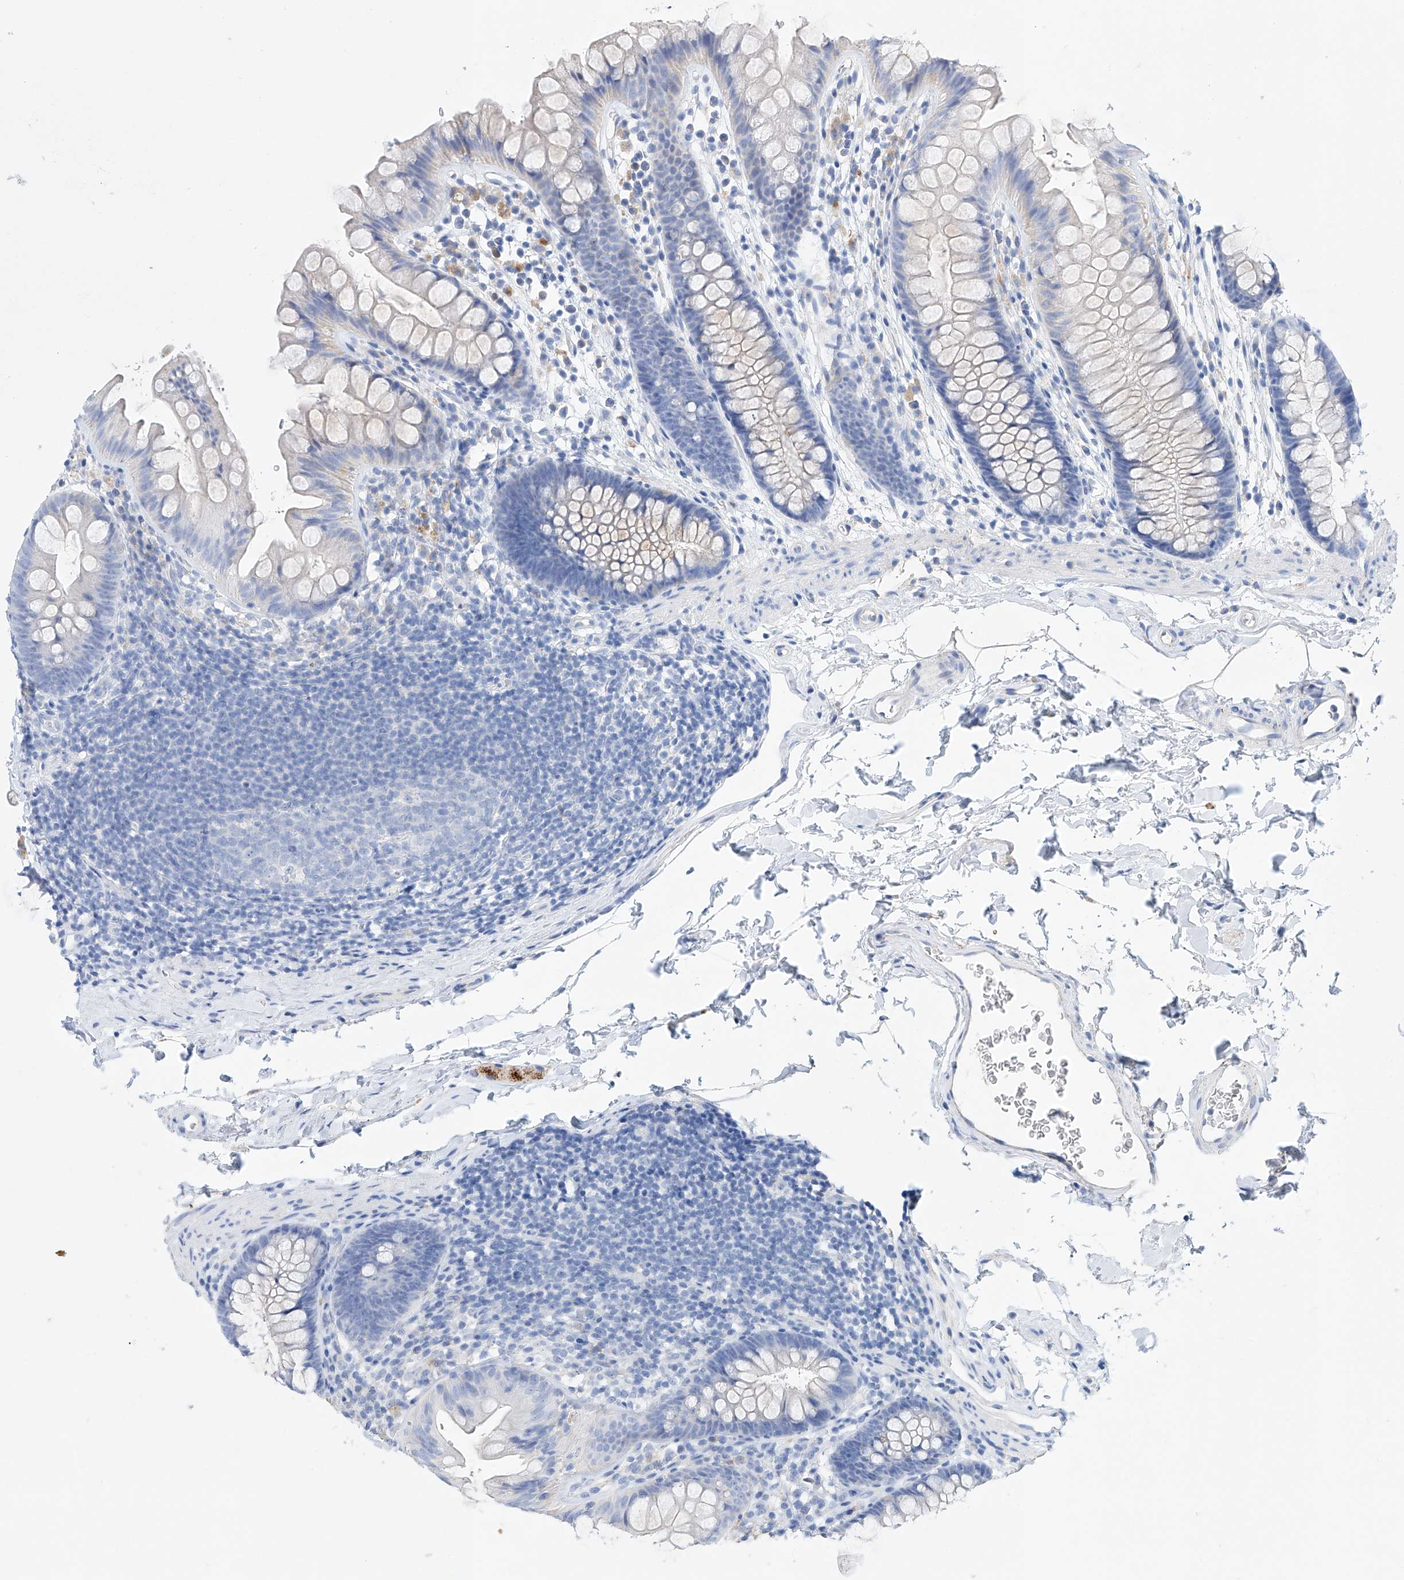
{"staining": {"intensity": "negative", "quantity": "none", "location": "none"}, "tissue": "colon", "cell_type": "Endothelial cells", "image_type": "normal", "snomed": [{"axis": "morphology", "description": "Normal tissue, NOS"}, {"axis": "topography", "description": "Colon"}], "caption": "An immunohistochemistry histopathology image of unremarkable colon is shown. There is no staining in endothelial cells of colon.", "gene": "LURAP1", "patient": {"sex": "female", "age": 62}}